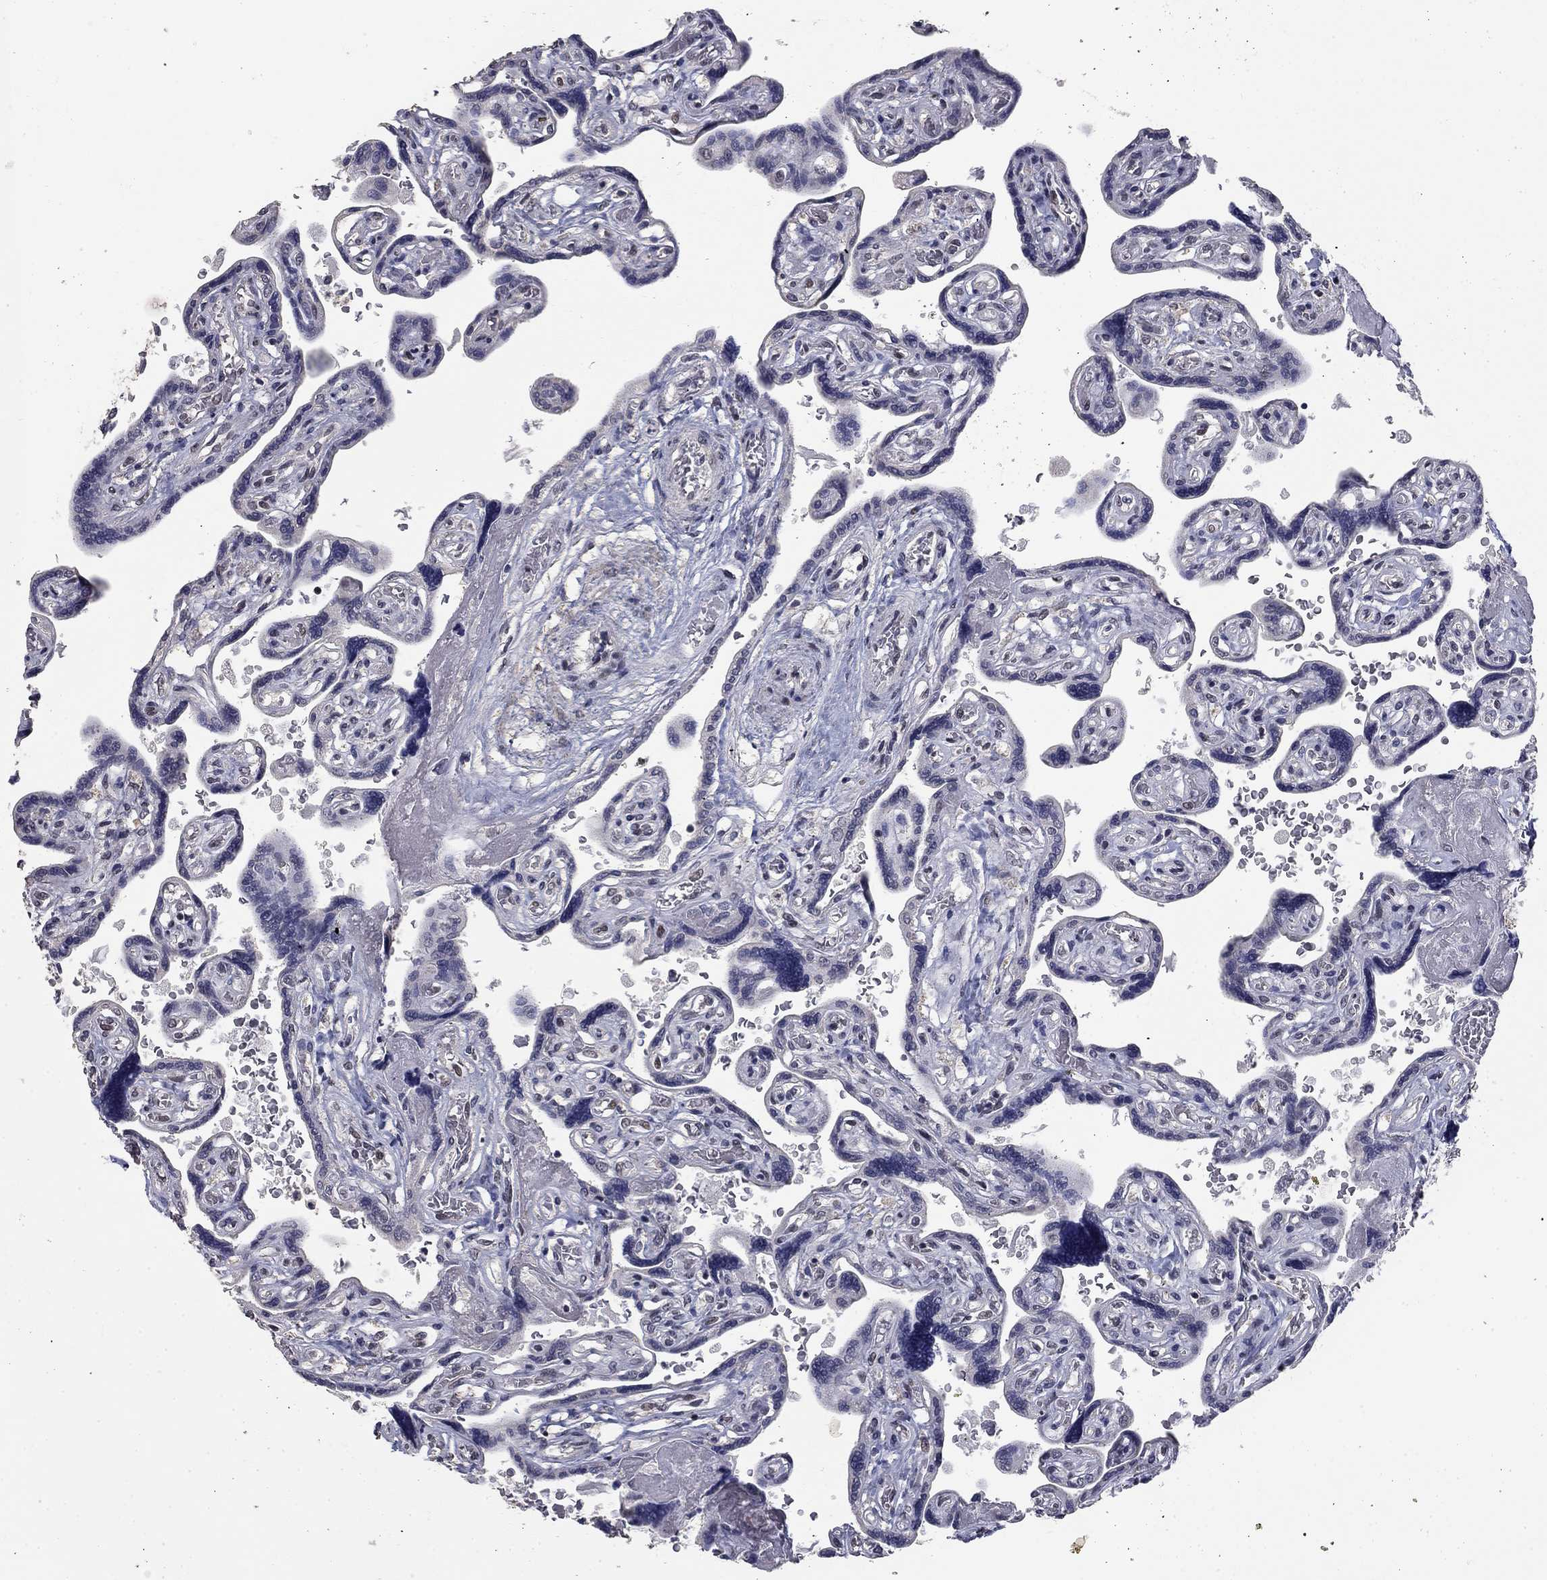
{"staining": {"intensity": "negative", "quantity": "none", "location": "none"}, "tissue": "placenta", "cell_type": "Decidual cells", "image_type": "normal", "snomed": [{"axis": "morphology", "description": "Normal tissue, NOS"}, {"axis": "topography", "description": "Placenta"}], "caption": "Benign placenta was stained to show a protein in brown. There is no significant expression in decidual cells.", "gene": "SPATA33", "patient": {"sex": "female", "age": 32}}